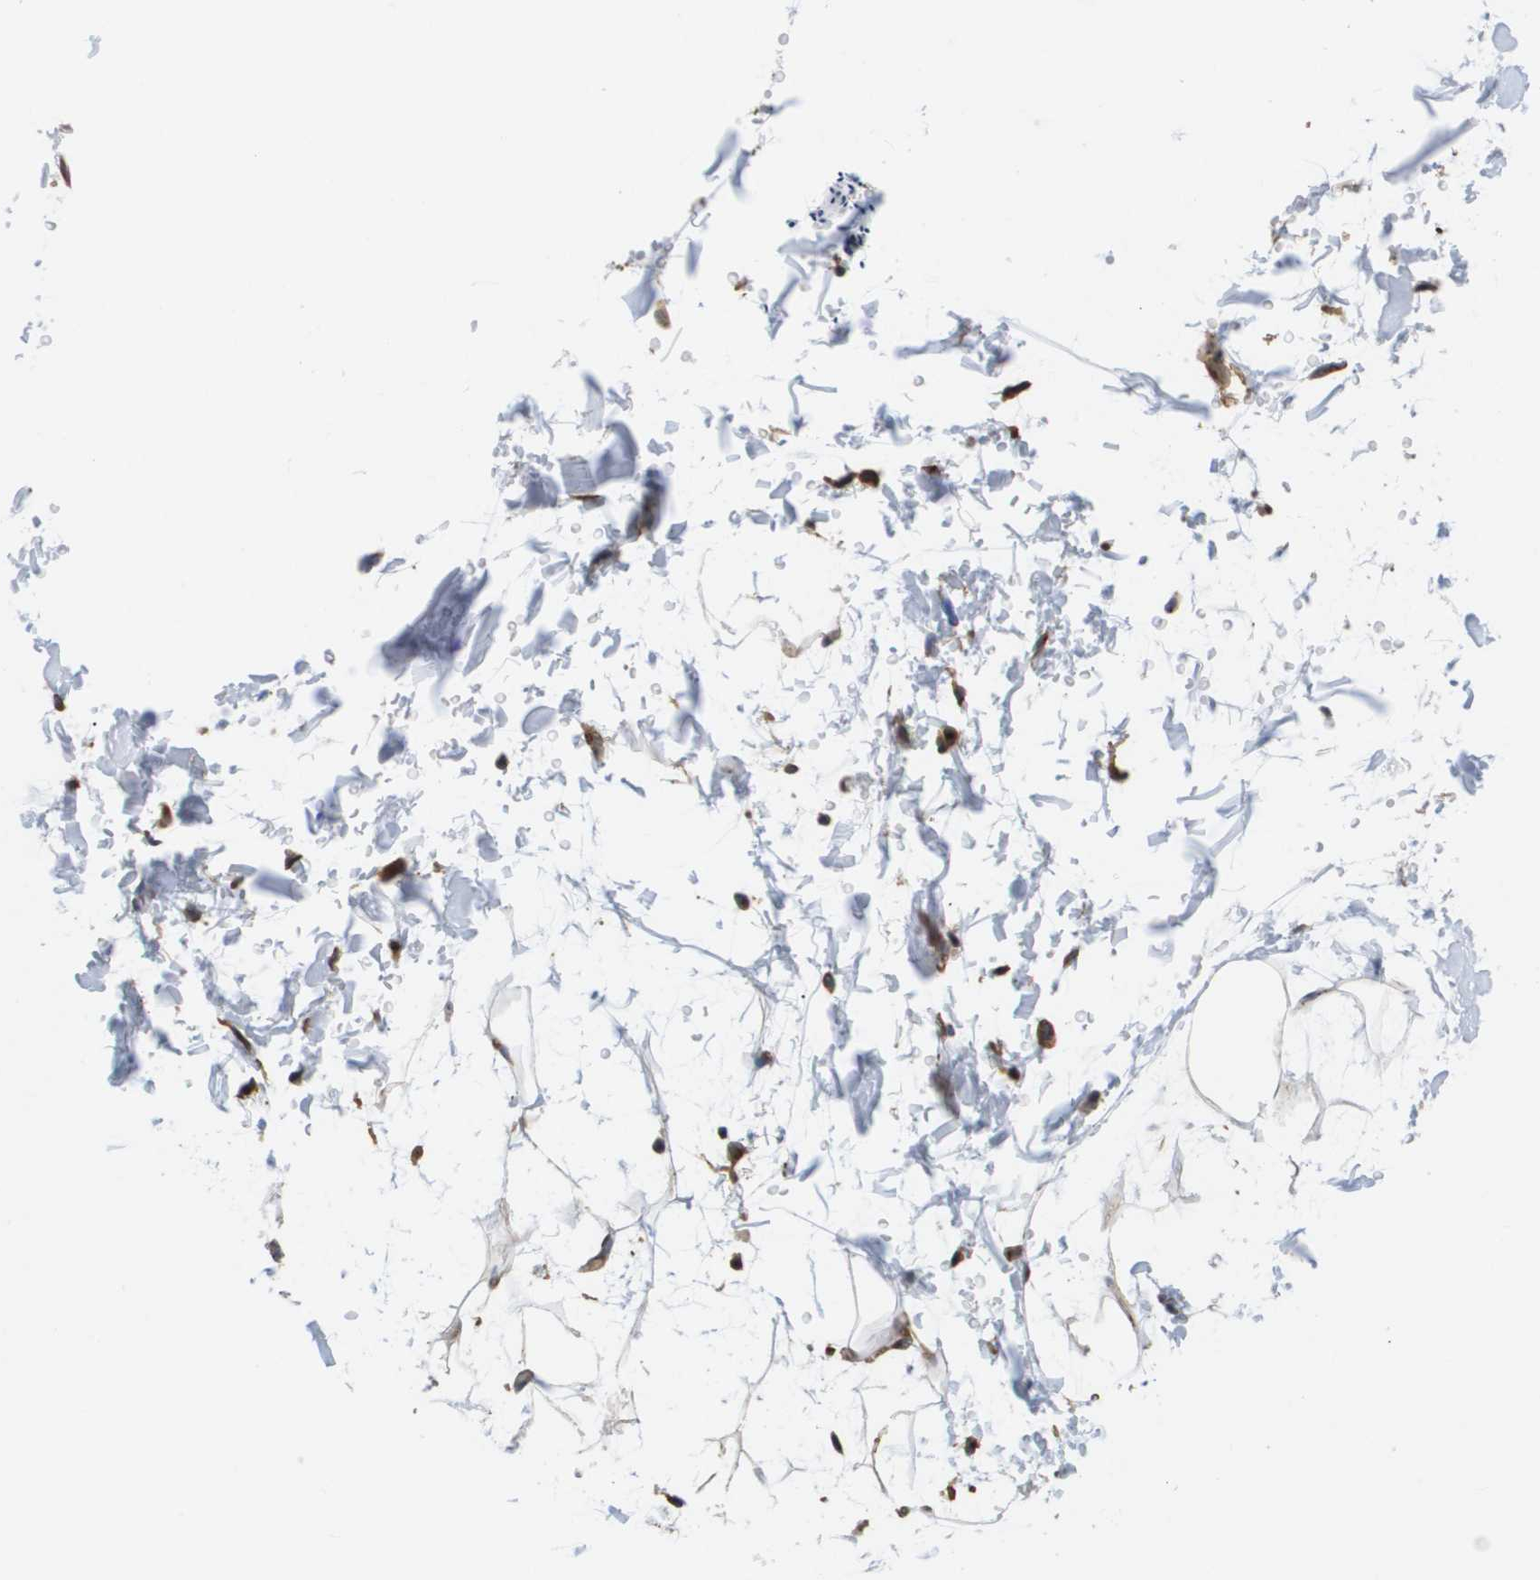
{"staining": {"intensity": "moderate", "quantity": ">75%", "location": "cytoplasmic/membranous"}, "tissue": "adipose tissue", "cell_type": "Adipocytes", "image_type": "normal", "snomed": [{"axis": "morphology", "description": "Normal tissue, NOS"}, {"axis": "topography", "description": "Soft tissue"}], "caption": "About >75% of adipocytes in unremarkable human adipose tissue exhibit moderate cytoplasmic/membranous protein expression as visualized by brown immunohistochemical staining.", "gene": "BST2", "patient": {"sex": "male", "age": 72}}